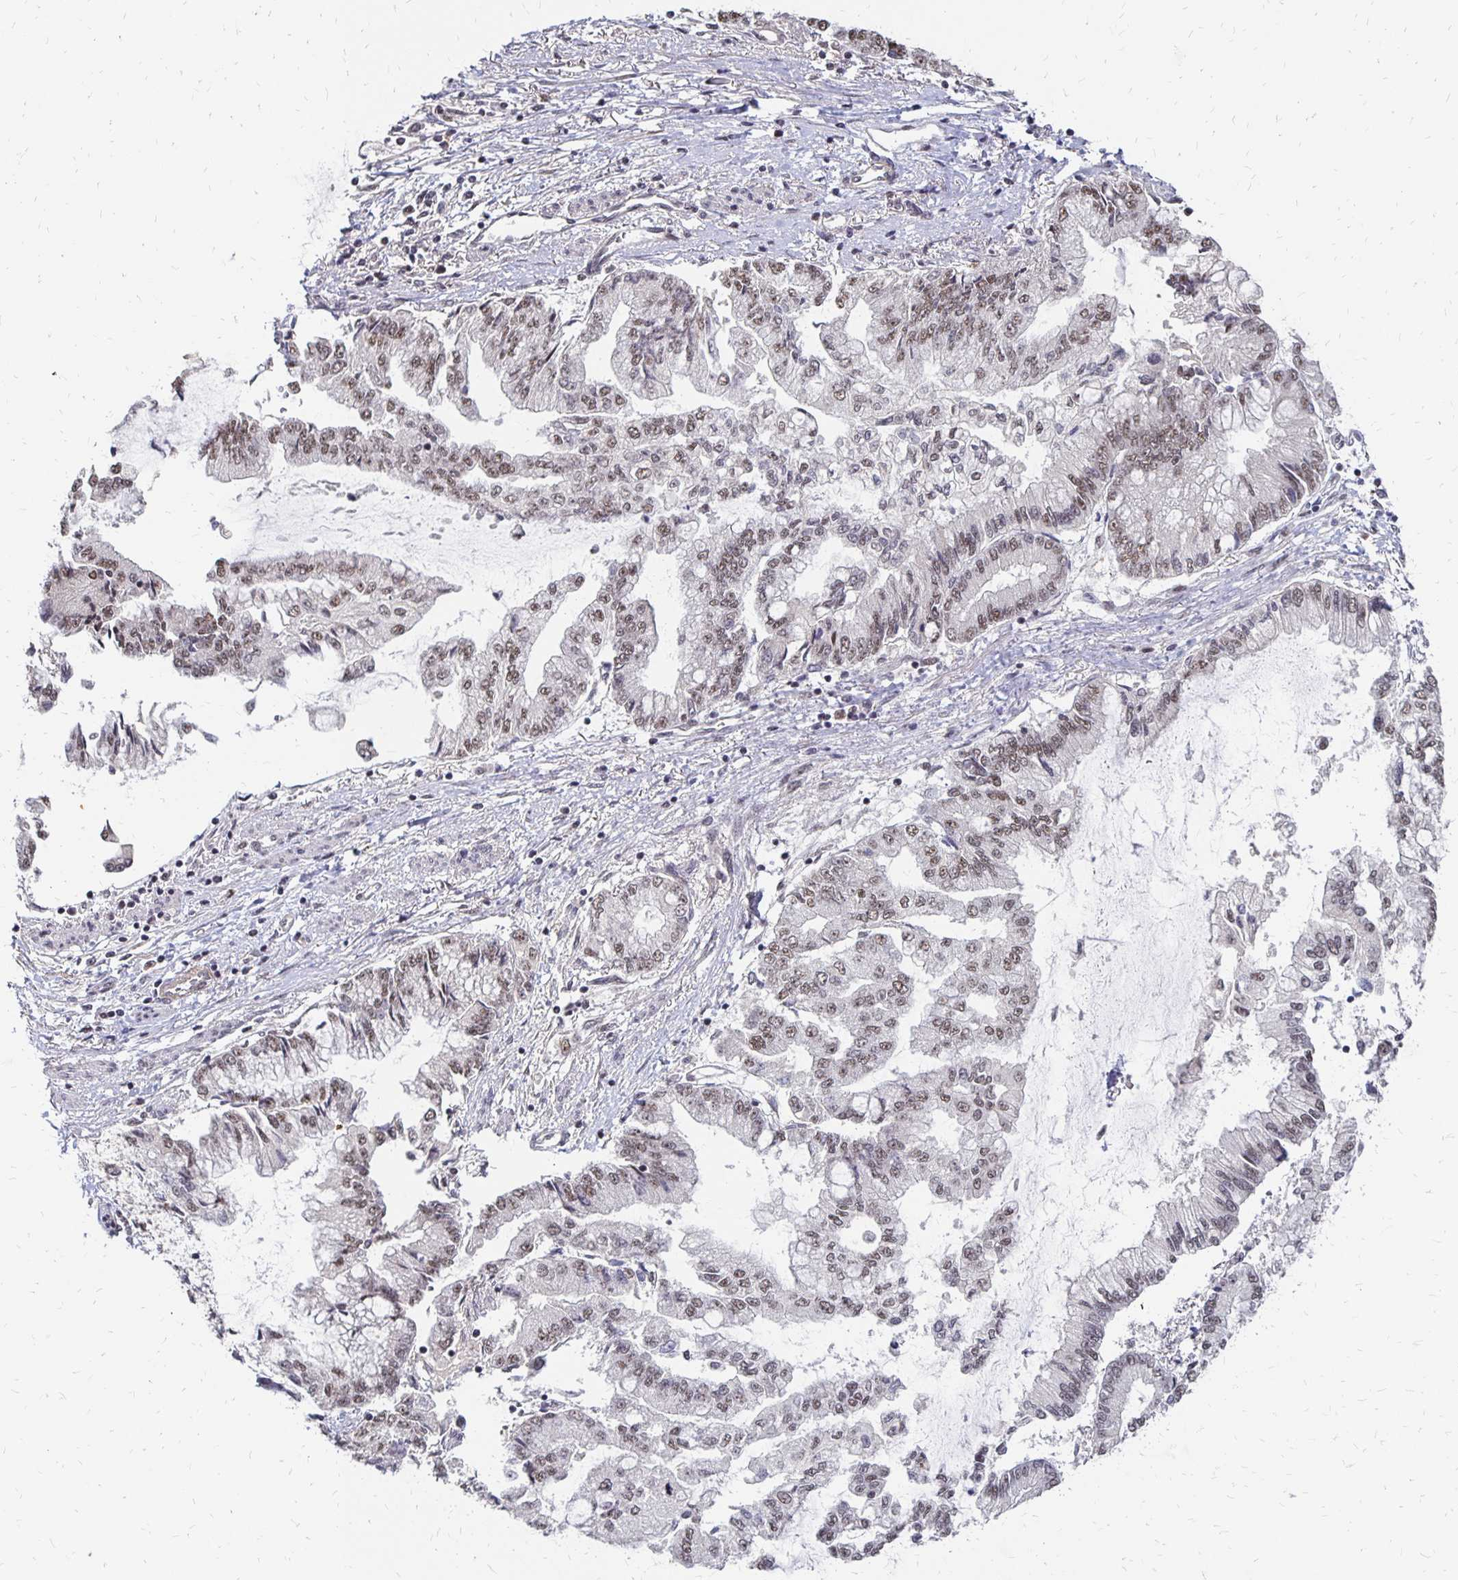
{"staining": {"intensity": "weak", "quantity": ">75%", "location": "nuclear"}, "tissue": "stomach cancer", "cell_type": "Tumor cells", "image_type": "cancer", "snomed": [{"axis": "morphology", "description": "Adenocarcinoma, NOS"}, {"axis": "topography", "description": "Stomach, upper"}], "caption": "Adenocarcinoma (stomach) stained with a protein marker demonstrates weak staining in tumor cells.", "gene": "CLASRP", "patient": {"sex": "female", "age": 74}}